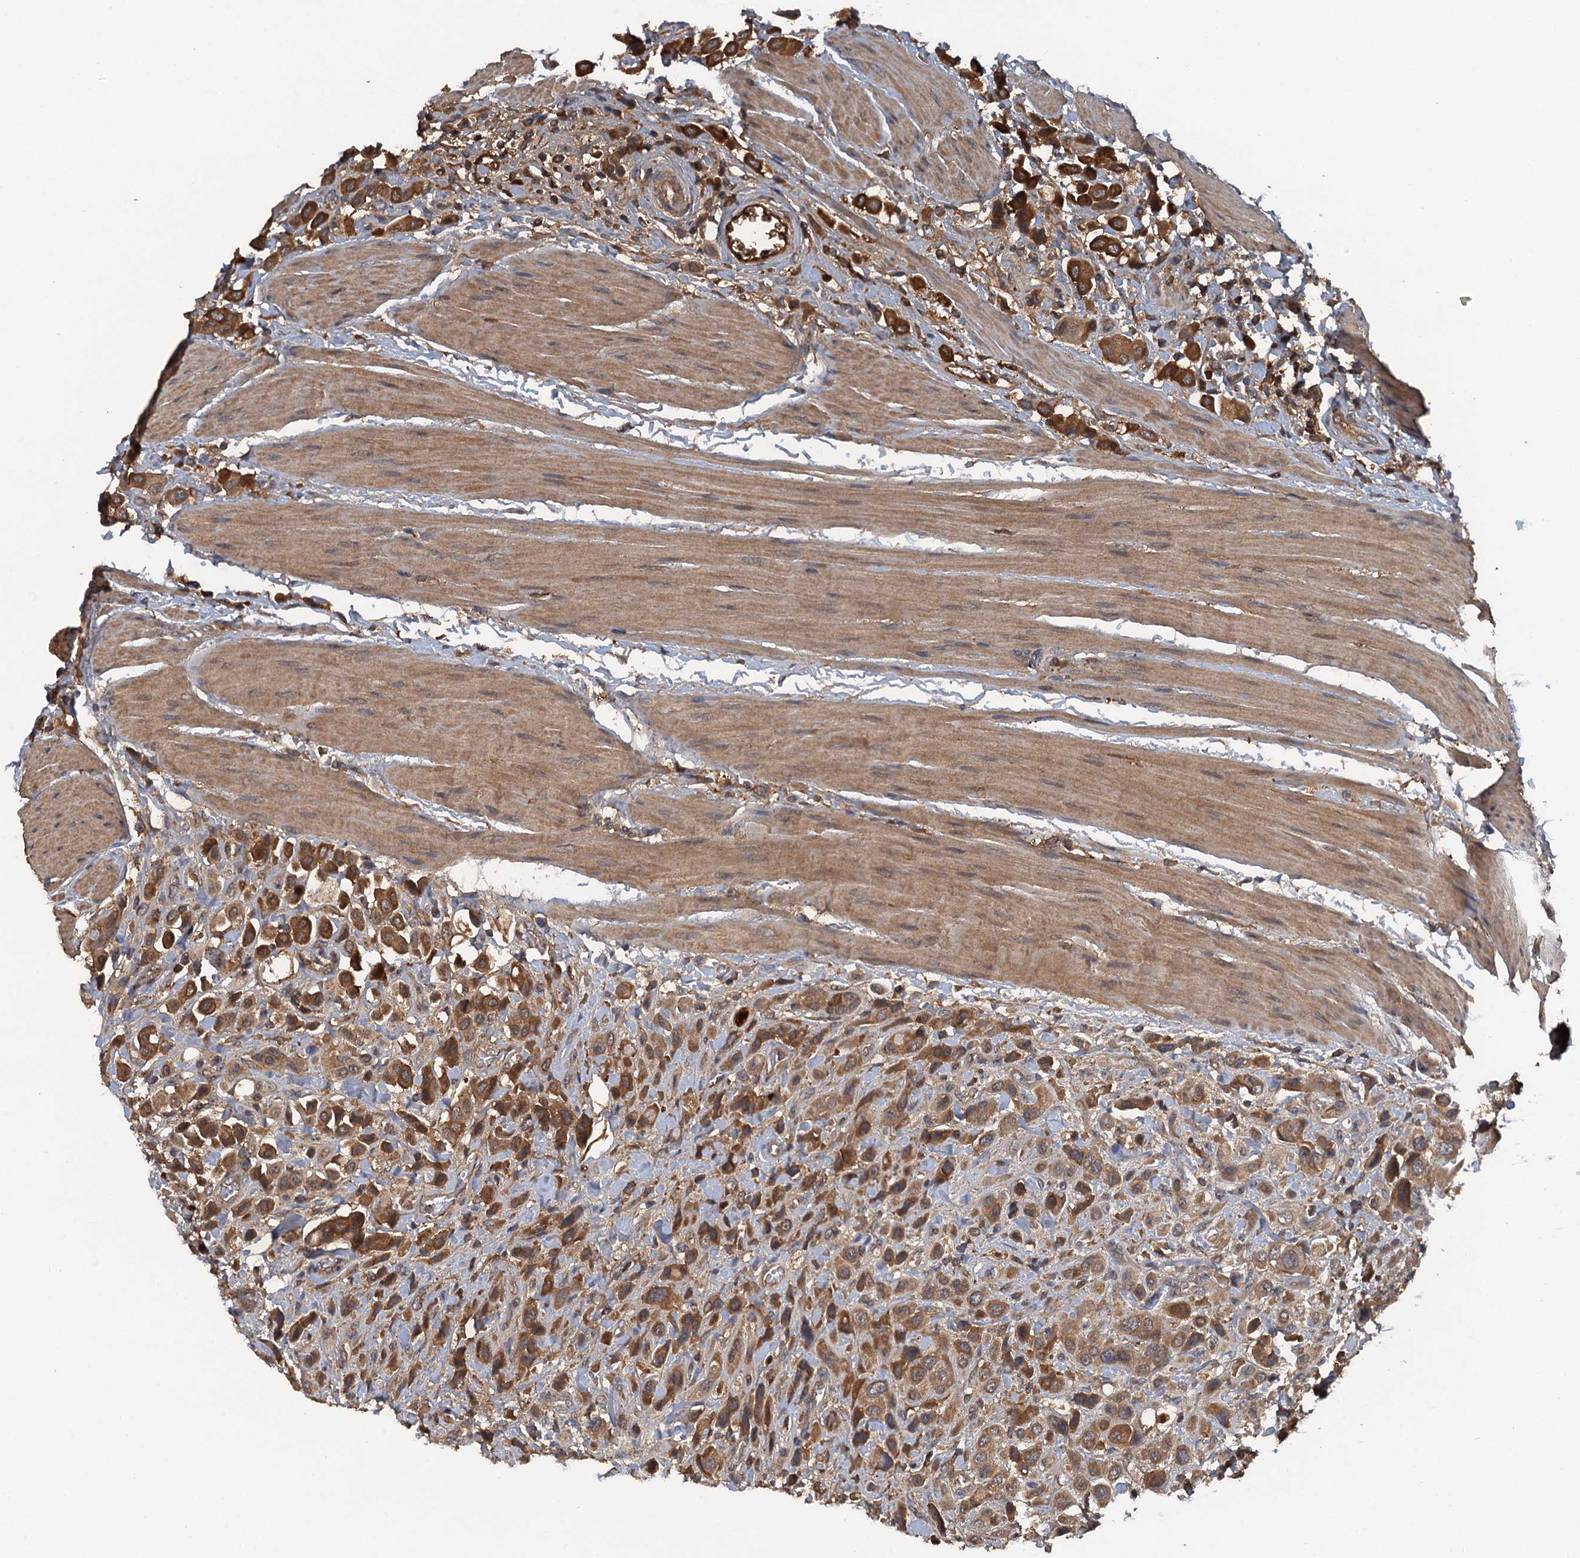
{"staining": {"intensity": "moderate", "quantity": ">75%", "location": "cytoplasmic/membranous"}, "tissue": "urothelial cancer", "cell_type": "Tumor cells", "image_type": "cancer", "snomed": [{"axis": "morphology", "description": "Urothelial carcinoma, High grade"}, {"axis": "topography", "description": "Urinary bladder"}], "caption": "Urothelial carcinoma (high-grade) was stained to show a protein in brown. There is medium levels of moderate cytoplasmic/membranous staining in approximately >75% of tumor cells.", "gene": "HAPLN3", "patient": {"sex": "male", "age": 50}}